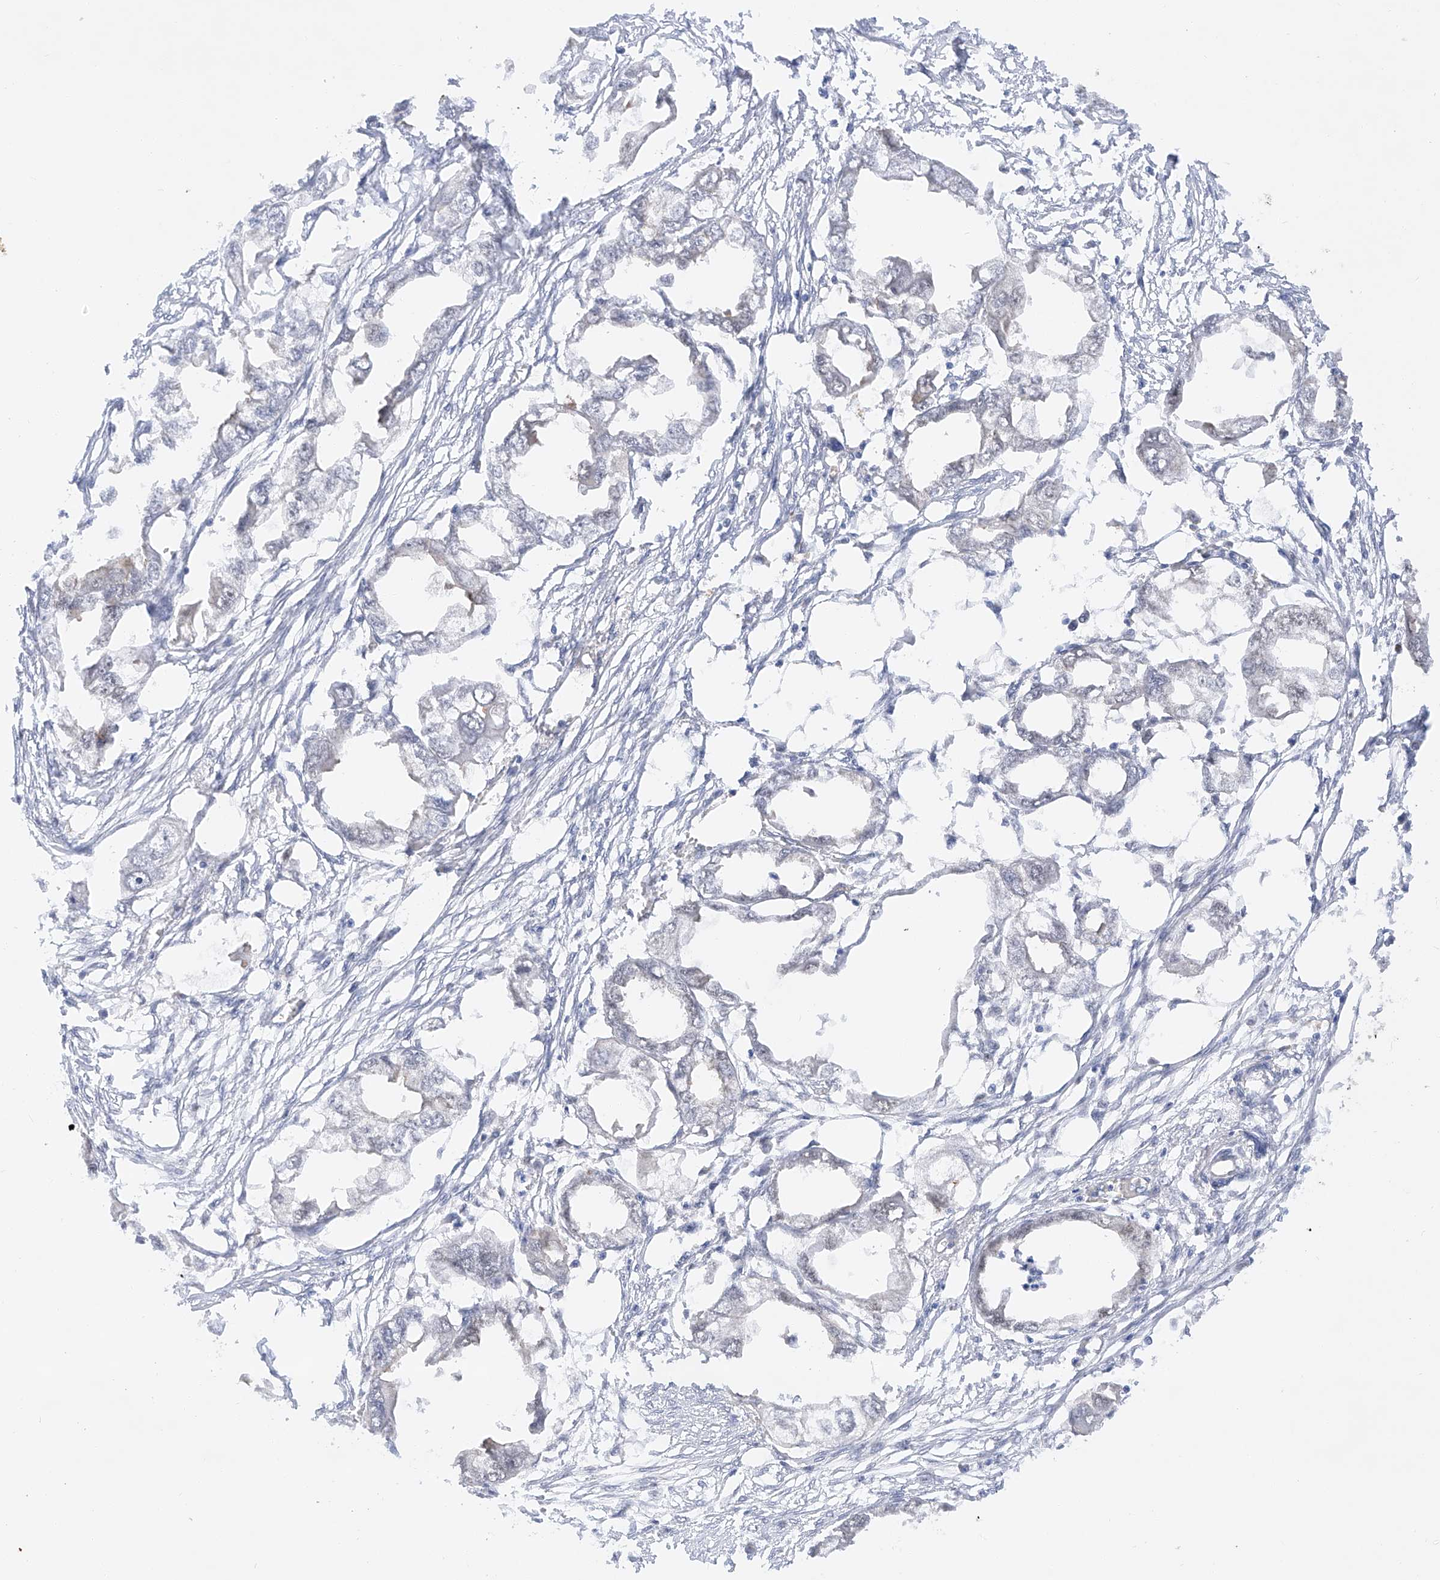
{"staining": {"intensity": "negative", "quantity": "none", "location": "none"}, "tissue": "endometrial cancer", "cell_type": "Tumor cells", "image_type": "cancer", "snomed": [{"axis": "morphology", "description": "Adenocarcinoma, NOS"}, {"axis": "morphology", "description": "Adenocarcinoma, metastatic, NOS"}, {"axis": "topography", "description": "Adipose tissue"}, {"axis": "topography", "description": "Endometrium"}], "caption": "A high-resolution histopathology image shows immunohistochemistry staining of endometrial cancer (adenocarcinoma), which displays no significant expression in tumor cells.", "gene": "POGK", "patient": {"sex": "female", "age": 67}}